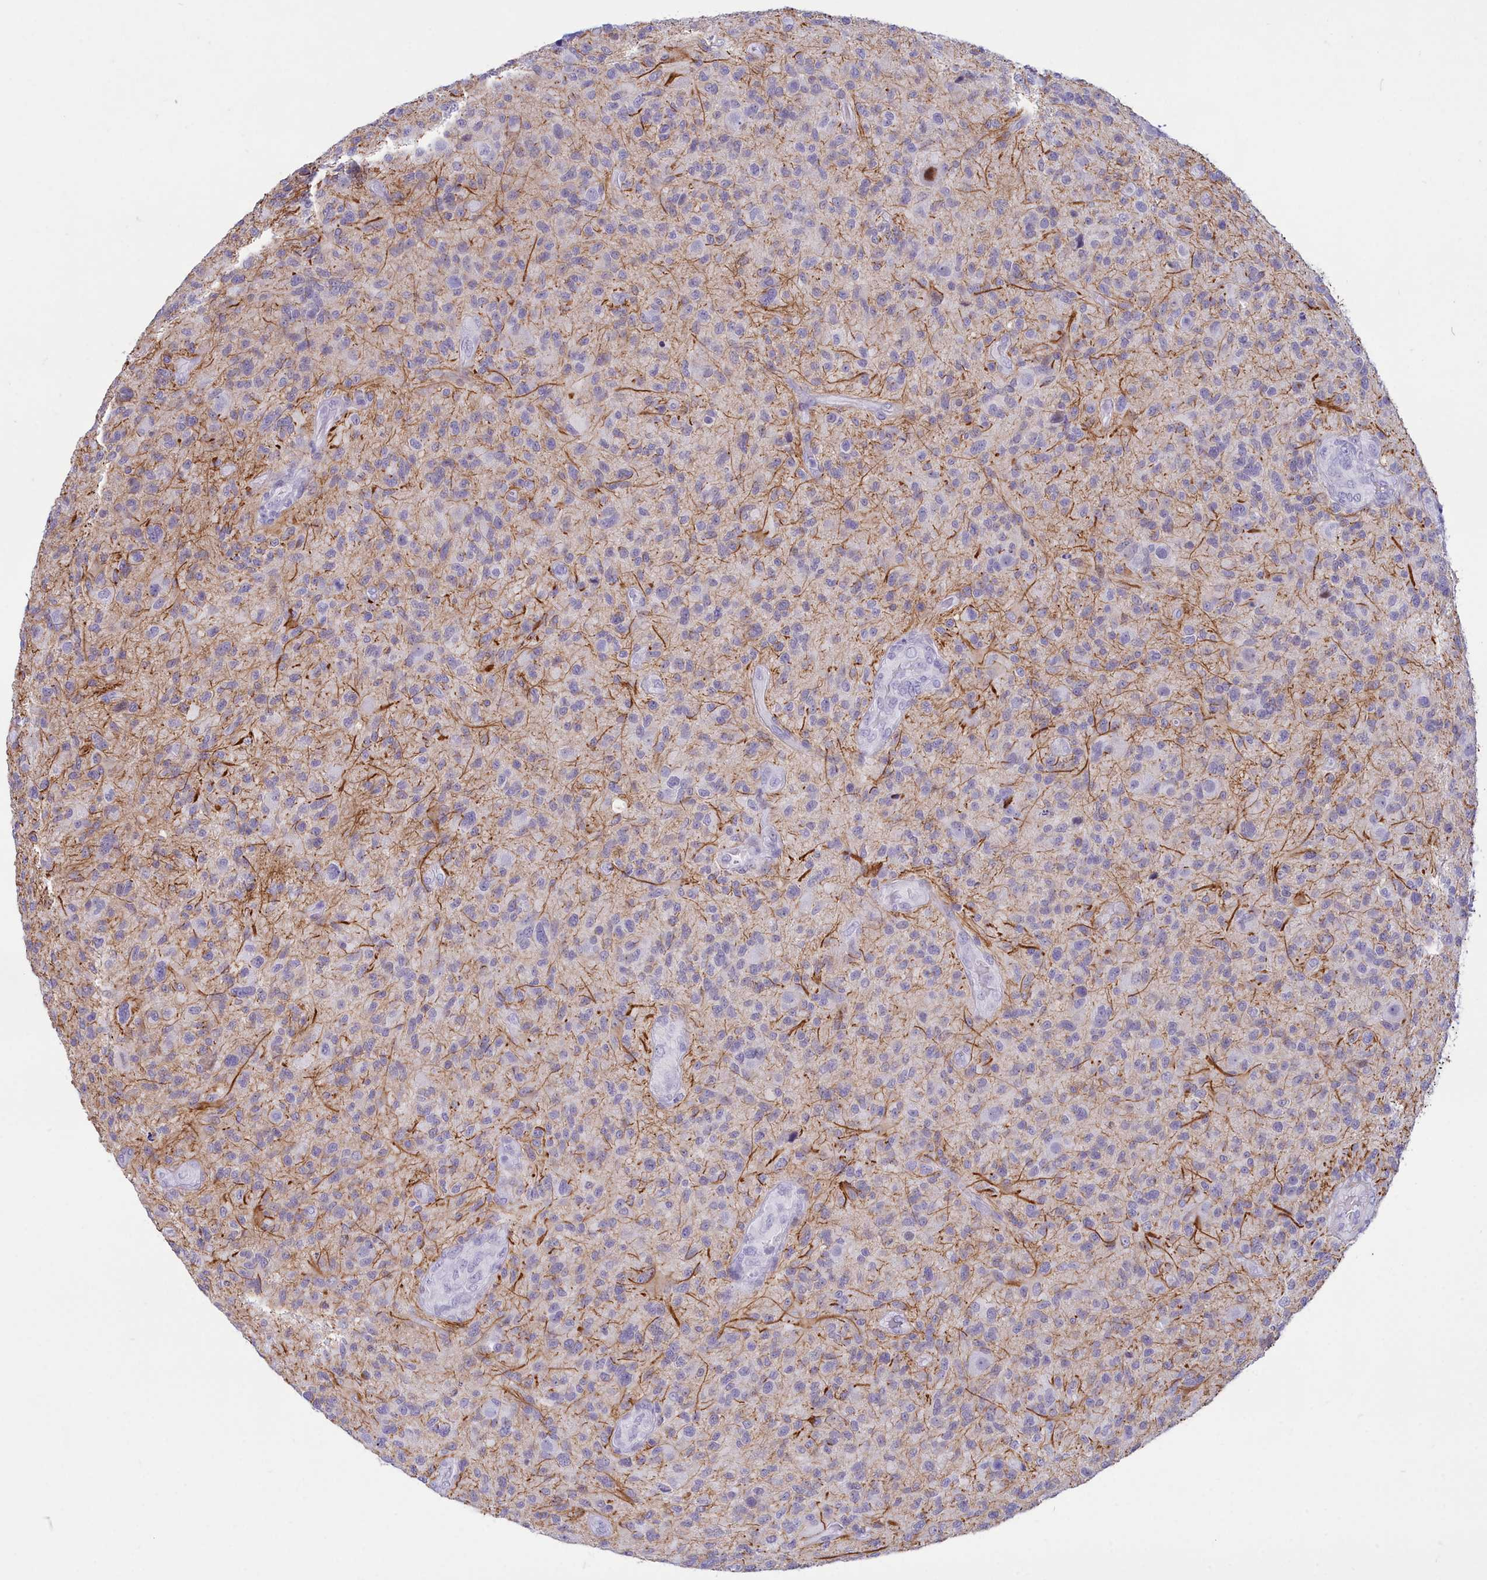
{"staining": {"intensity": "negative", "quantity": "none", "location": "none"}, "tissue": "glioma", "cell_type": "Tumor cells", "image_type": "cancer", "snomed": [{"axis": "morphology", "description": "Glioma, malignant, High grade"}, {"axis": "topography", "description": "Brain"}], "caption": "High magnification brightfield microscopy of glioma stained with DAB (3,3'-diaminobenzidine) (brown) and counterstained with hematoxylin (blue): tumor cells show no significant staining.", "gene": "SNX20", "patient": {"sex": "male", "age": 47}}